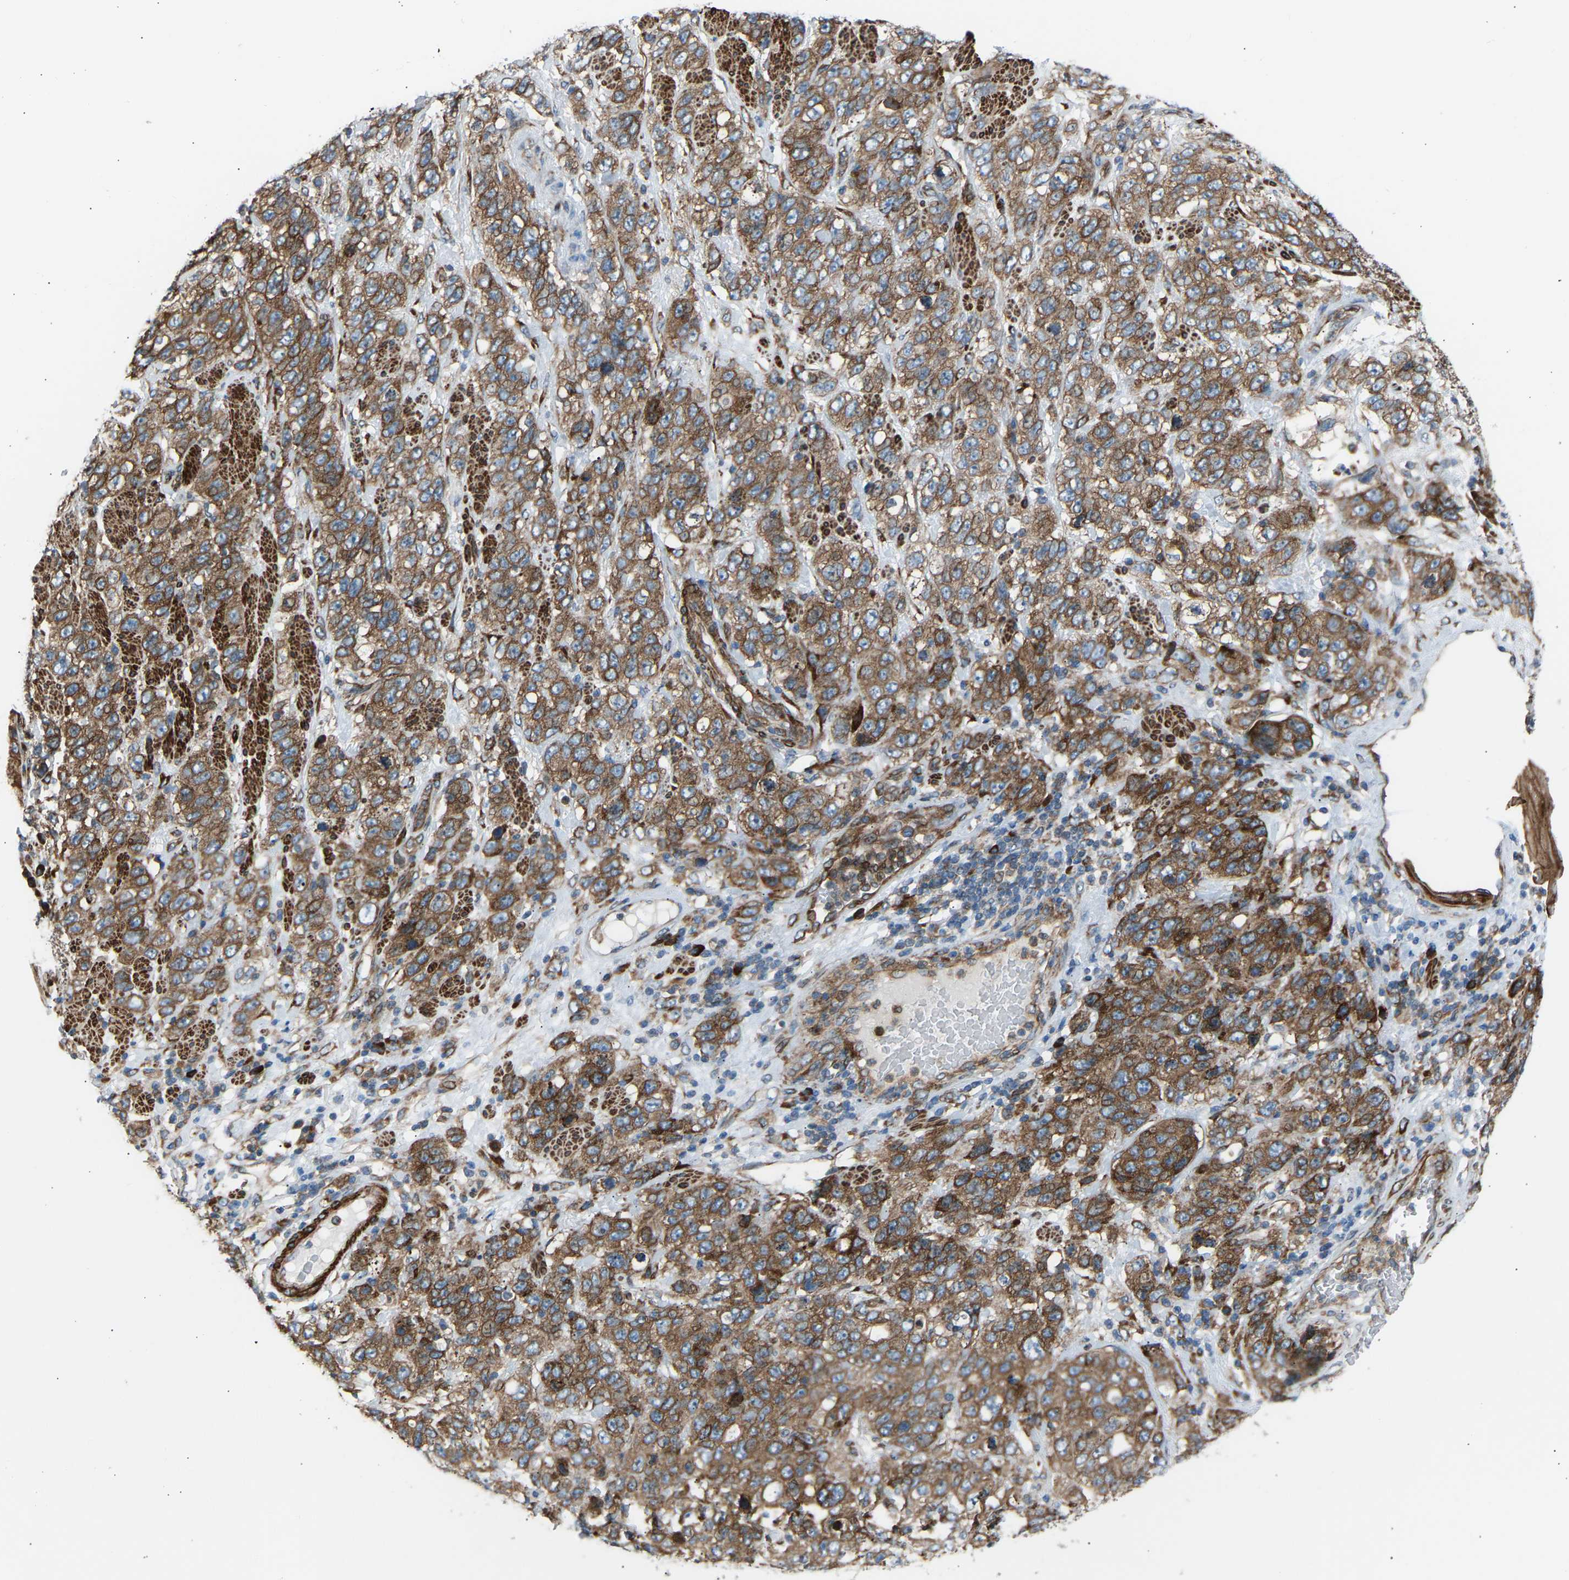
{"staining": {"intensity": "moderate", "quantity": ">75%", "location": "cytoplasmic/membranous"}, "tissue": "stomach cancer", "cell_type": "Tumor cells", "image_type": "cancer", "snomed": [{"axis": "morphology", "description": "Adenocarcinoma, NOS"}, {"axis": "topography", "description": "Stomach"}], "caption": "Human adenocarcinoma (stomach) stained for a protein (brown) displays moderate cytoplasmic/membranous positive expression in approximately >75% of tumor cells.", "gene": "VPS41", "patient": {"sex": "male", "age": 48}}